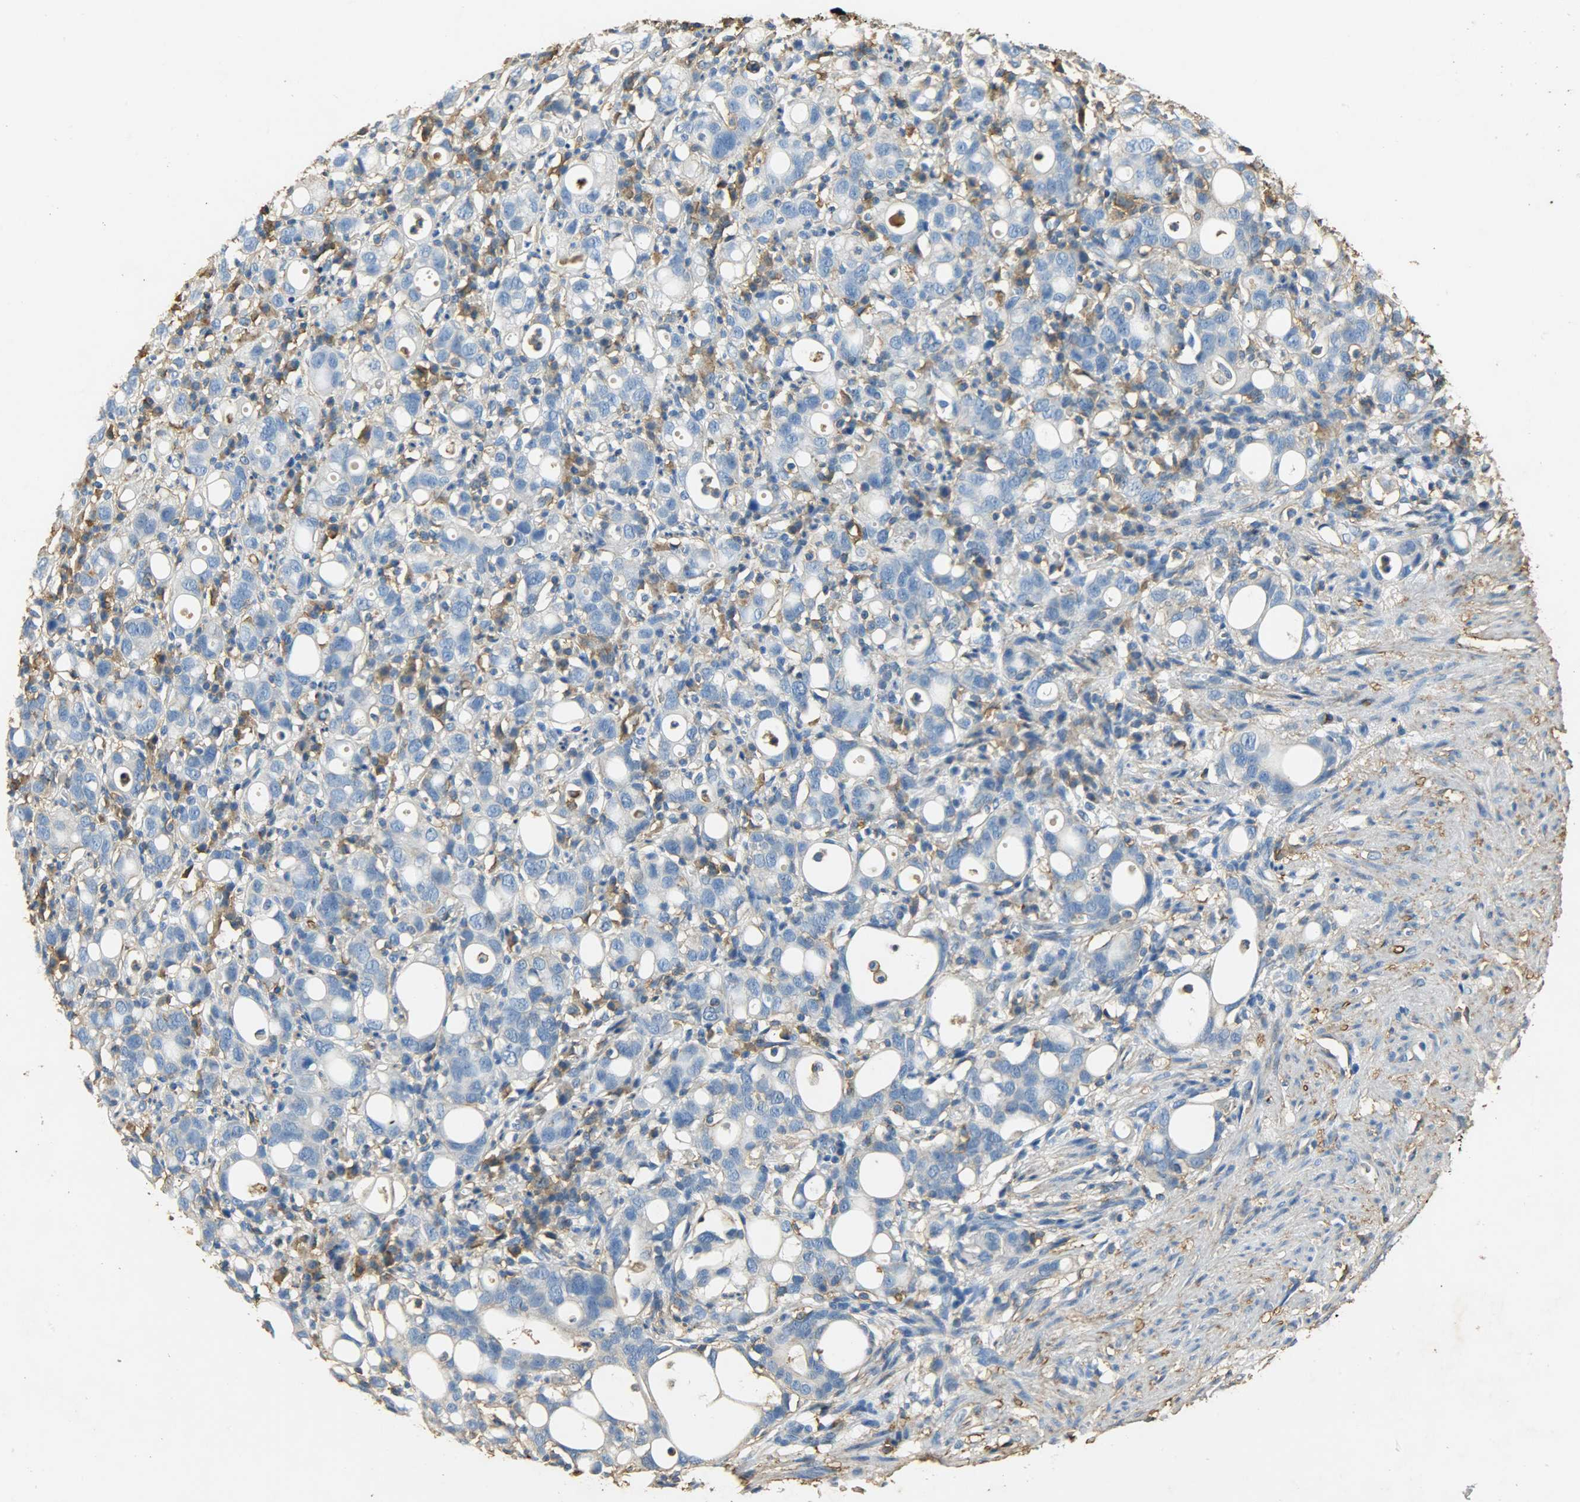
{"staining": {"intensity": "negative", "quantity": "none", "location": "none"}, "tissue": "stomach cancer", "cell_type": "Tumor cells", "image_type": "cancer", "snomed": [{"axis": "morphology", "description": "Adenocarcinoma, NOS"}, {"axis": "topography", "description": "Stomach"}], "caption": "Immunohistochemistry (IHC) photomicrograph of neoplastic tissue: human stomach adenocarcinoma stained with DAB reveals no significant protein expression in tumor cells. Brightfield microscopy of immunohistochemistry stained with DAB (3,3'-diaminobenzidine) (brown) and hematoxylin (blue), captured at high magnification.", "gene": "ANXA6", "patient": {"sex": "female", "age": 75}}